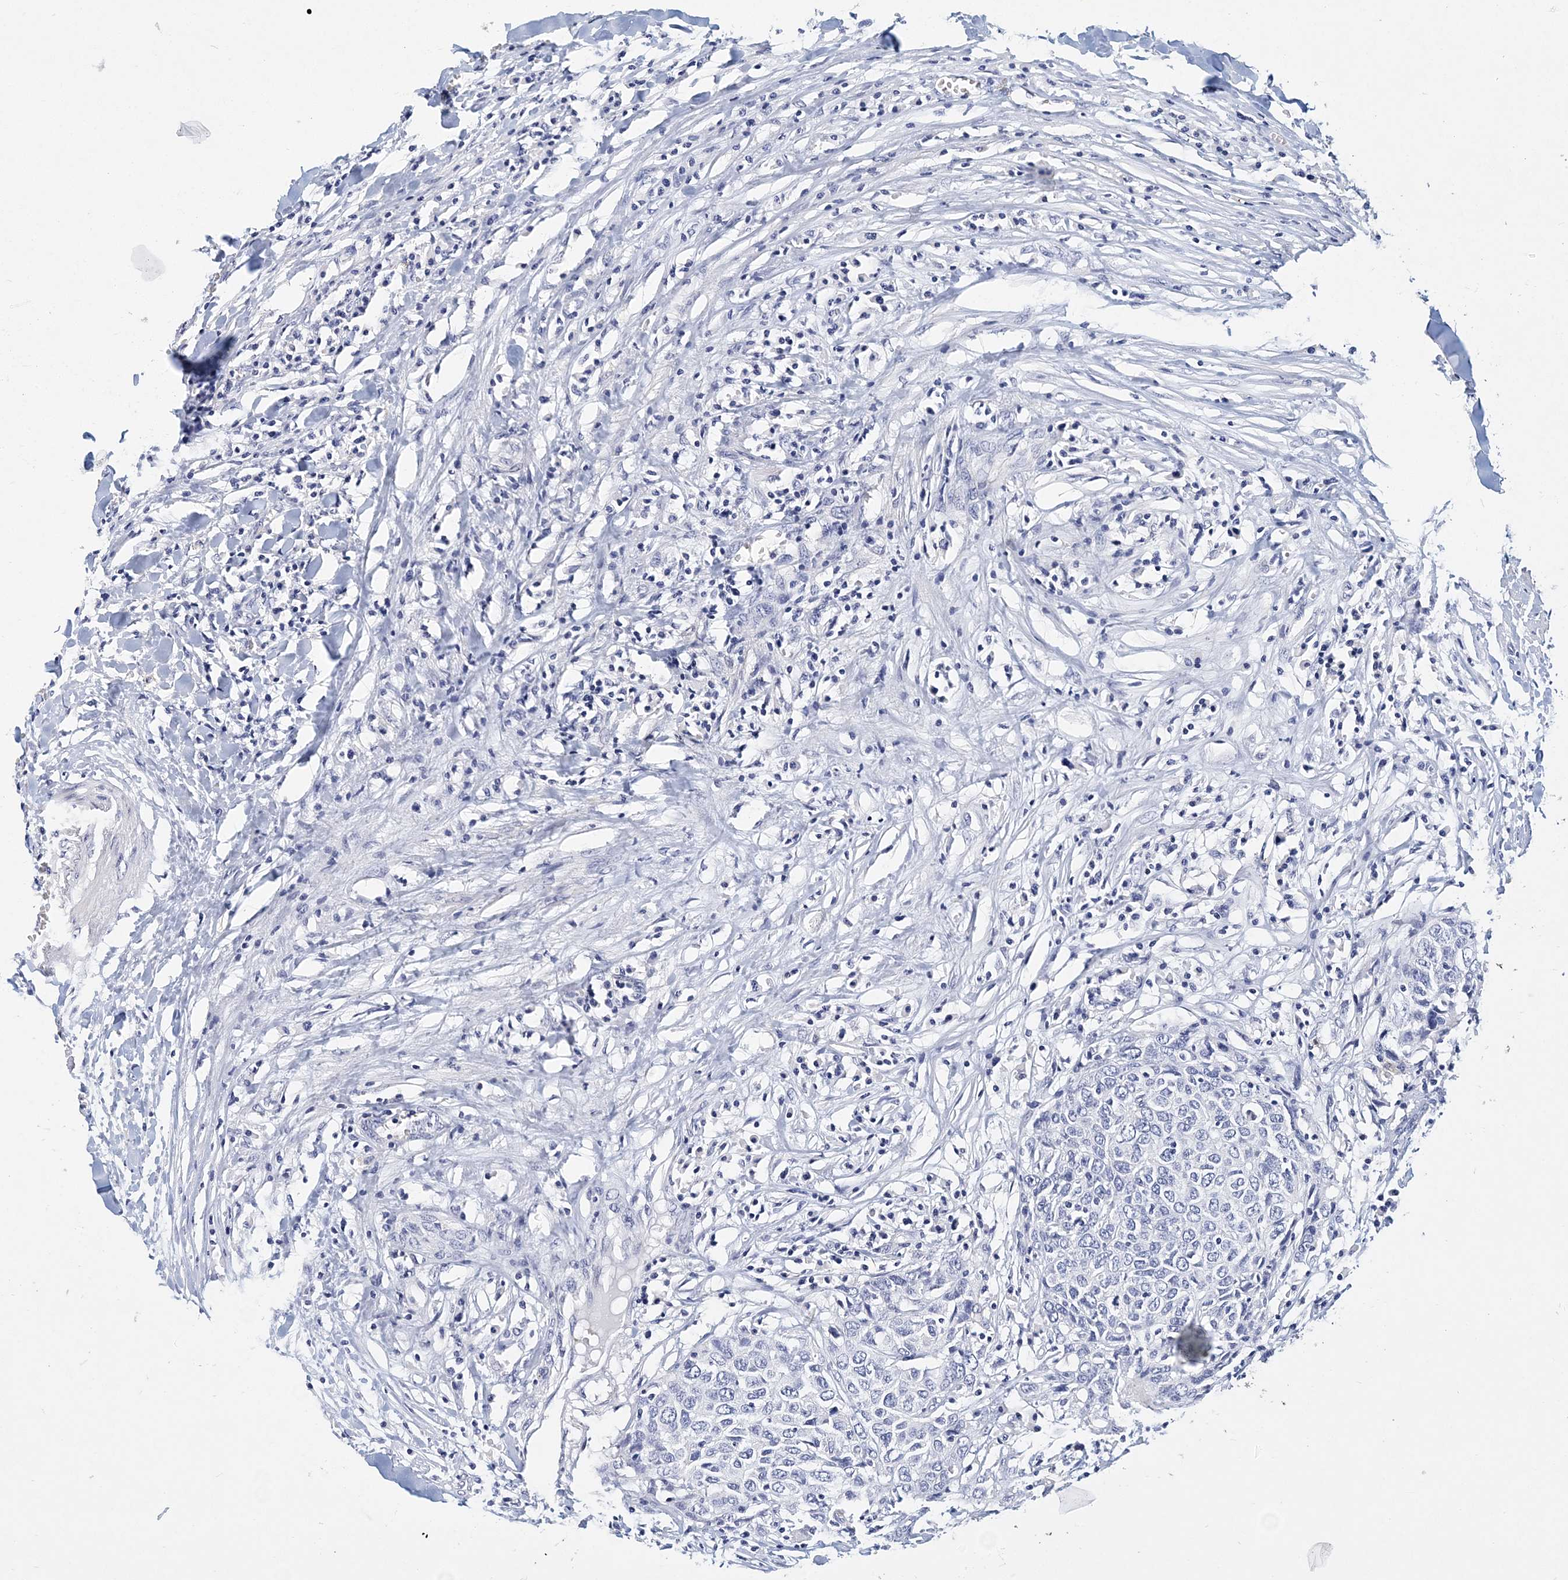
{"staining": {"intensity": "negative", "quantity": "none", "location": "none"}, "tissue": "head and neck cancer", "cell_type": "Tumor cells", "image_type": "cancer", "snomed": [{"axis": "morphology", "description": "Squamous cell carcinoma, NOS"}, {"axis": "topography", "description": "Head-Neck"}], "caption": "Immunohistochemistry micrograph of head and neck cancer stained for a protein (brown), which shows no expression in tumor cells. Nuclei are stained in blue.", "gene": "ITGA2B", "patient": {"sex": "male", "age": 66}}